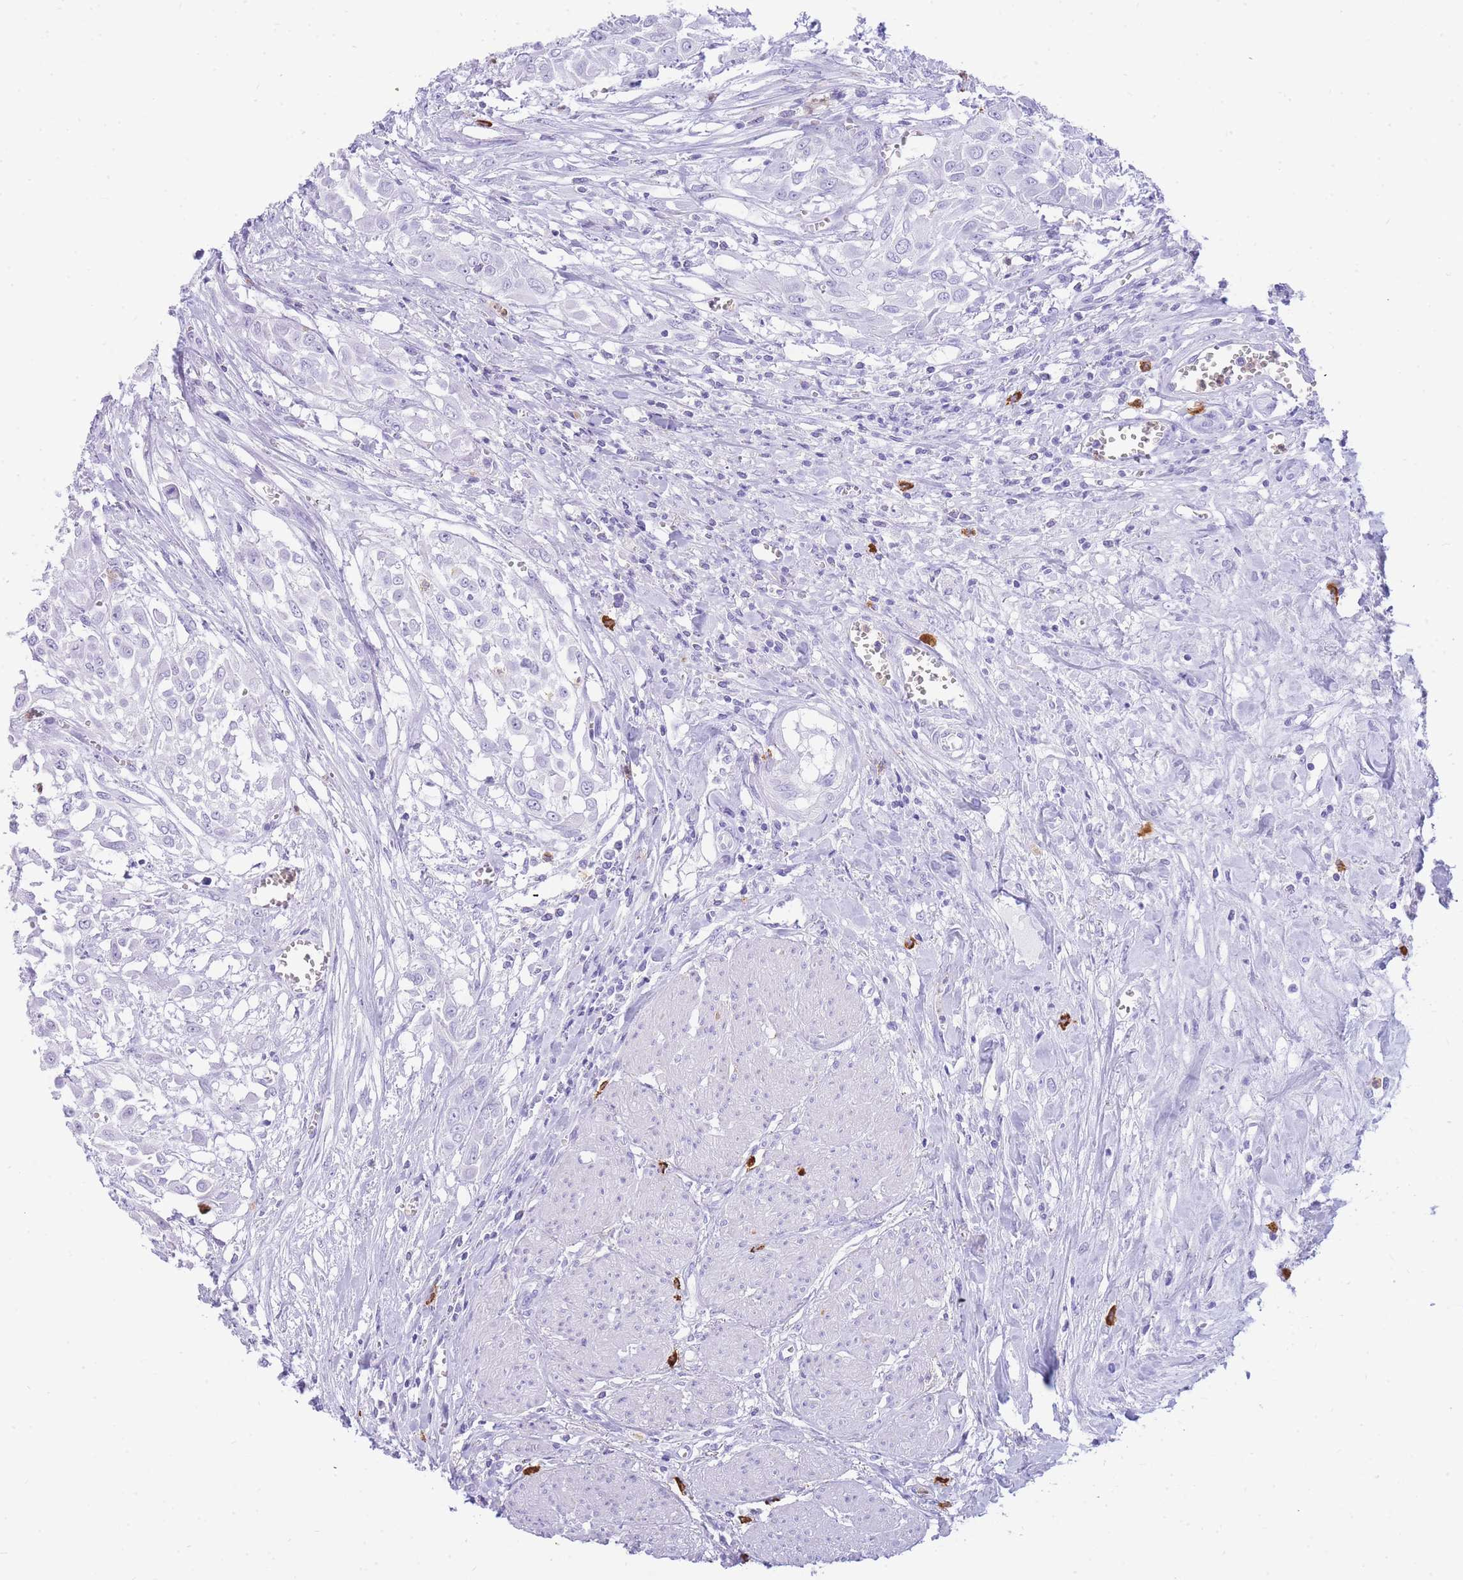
{"staining": {"intensity": "negative", "quantity": "none", "location": "none"}, "tissue": "urothelial cancer", "cell_type": "Tumor cells", "image_type": "cancer", "snomed": [{"axis": "morphology", "description": "Urothelial carcinoma, High grade"}, {"axis": "topography", "description": "Urinary bladder"}], "caption": "Urothelial cancer was stained to show a protein in brown. There is no significant staining in tumor cells.", "gene": "HERC1", "patient": {"sex": "male", "age": 57}}